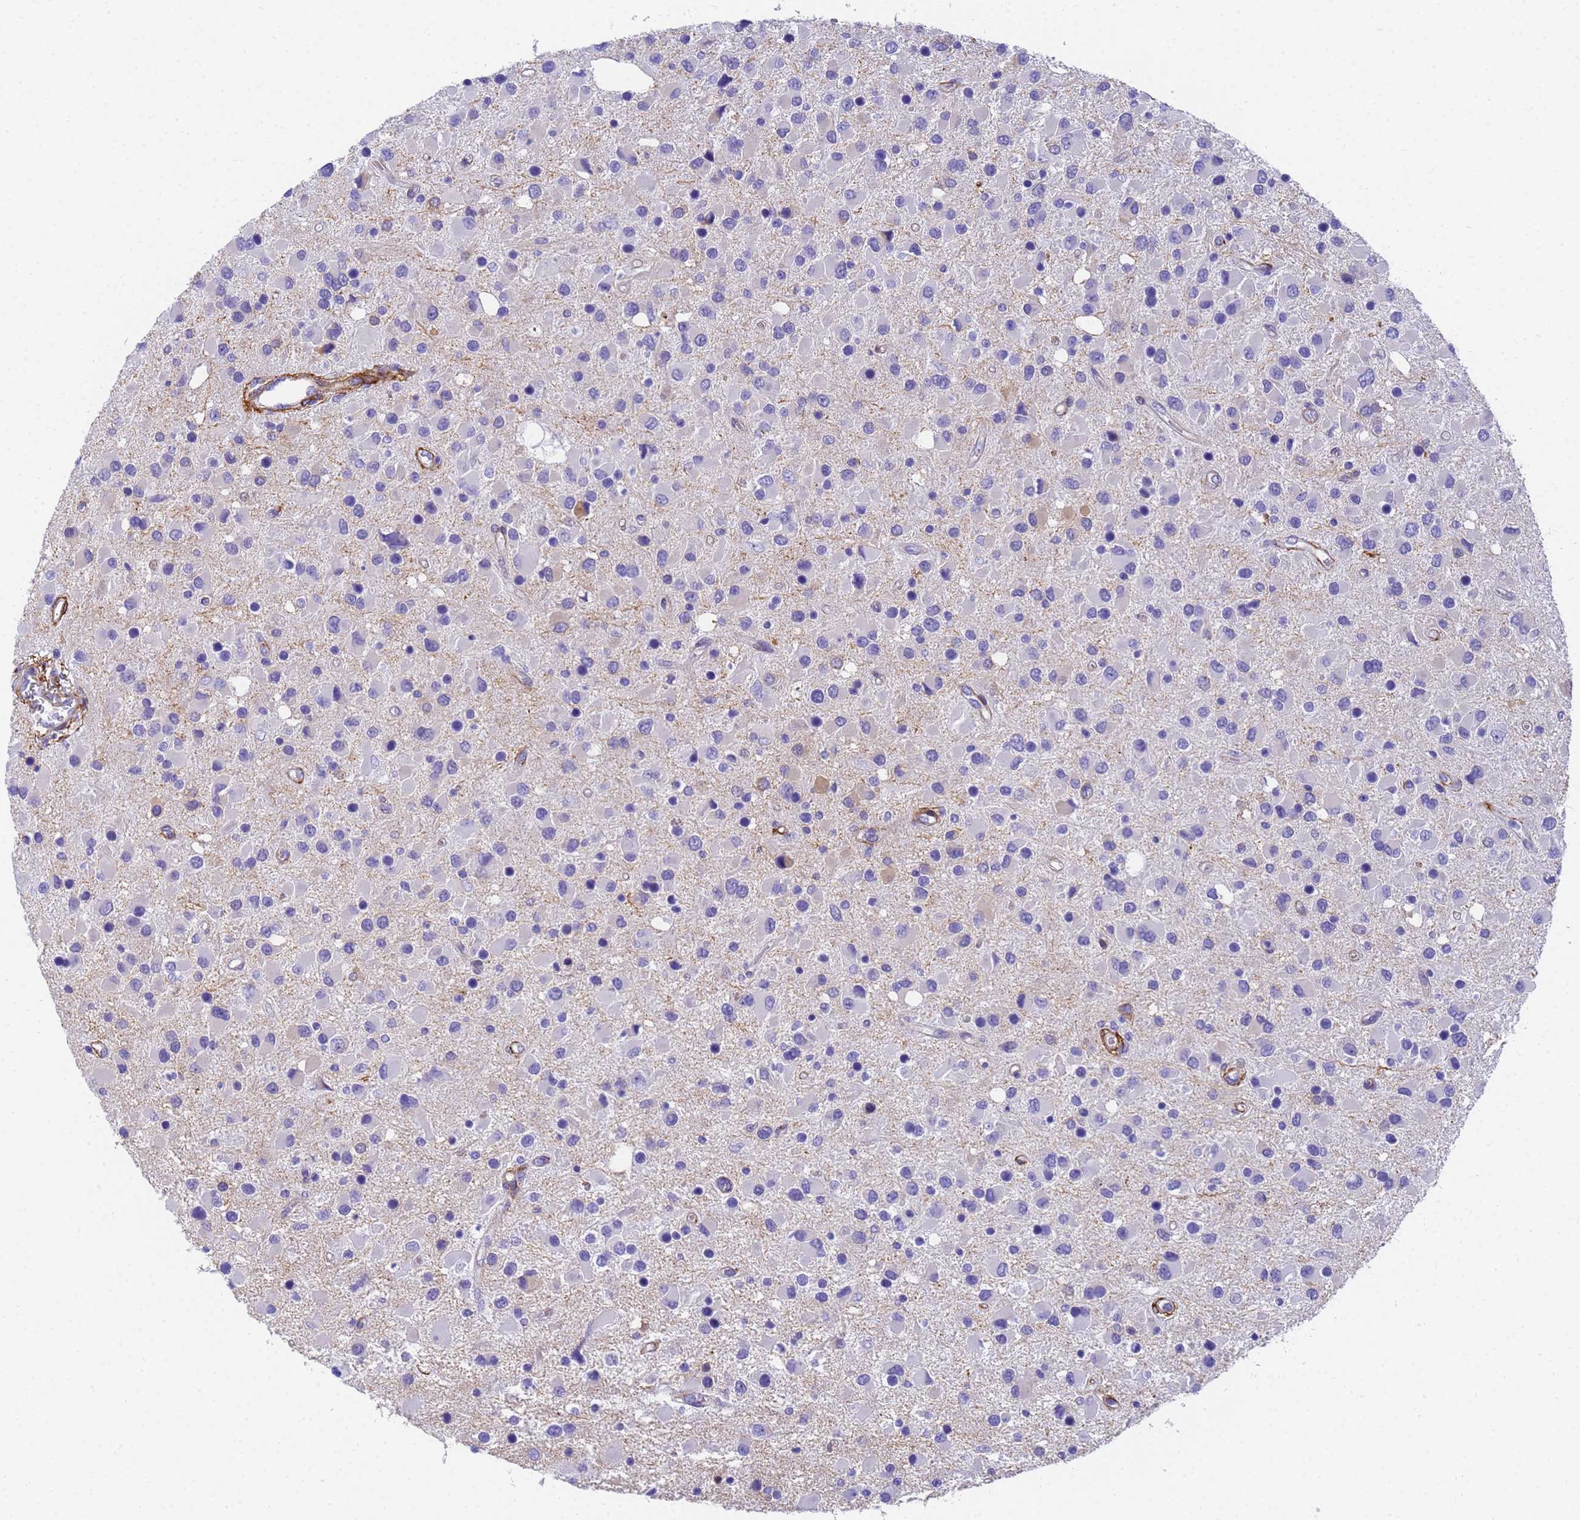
{"staining": {"intensity": "negative", "quantity": "none", "location": "none"}, "tissue": "glioma", "cell_type": "Tumor cells", "image_type": "cancer", "snomed": [{"axis": "morphology", "description": "Glioma, malignant, High grade"}, {"axis": "topography", "description": "Brain"}], "caption": "The immunohistochemistry (IHC) photomicrograph has no significant positivity in tumor cells of glioma tissue.", "gene": "MVB12A", "patient": {"sex": "male", "age": 53}}